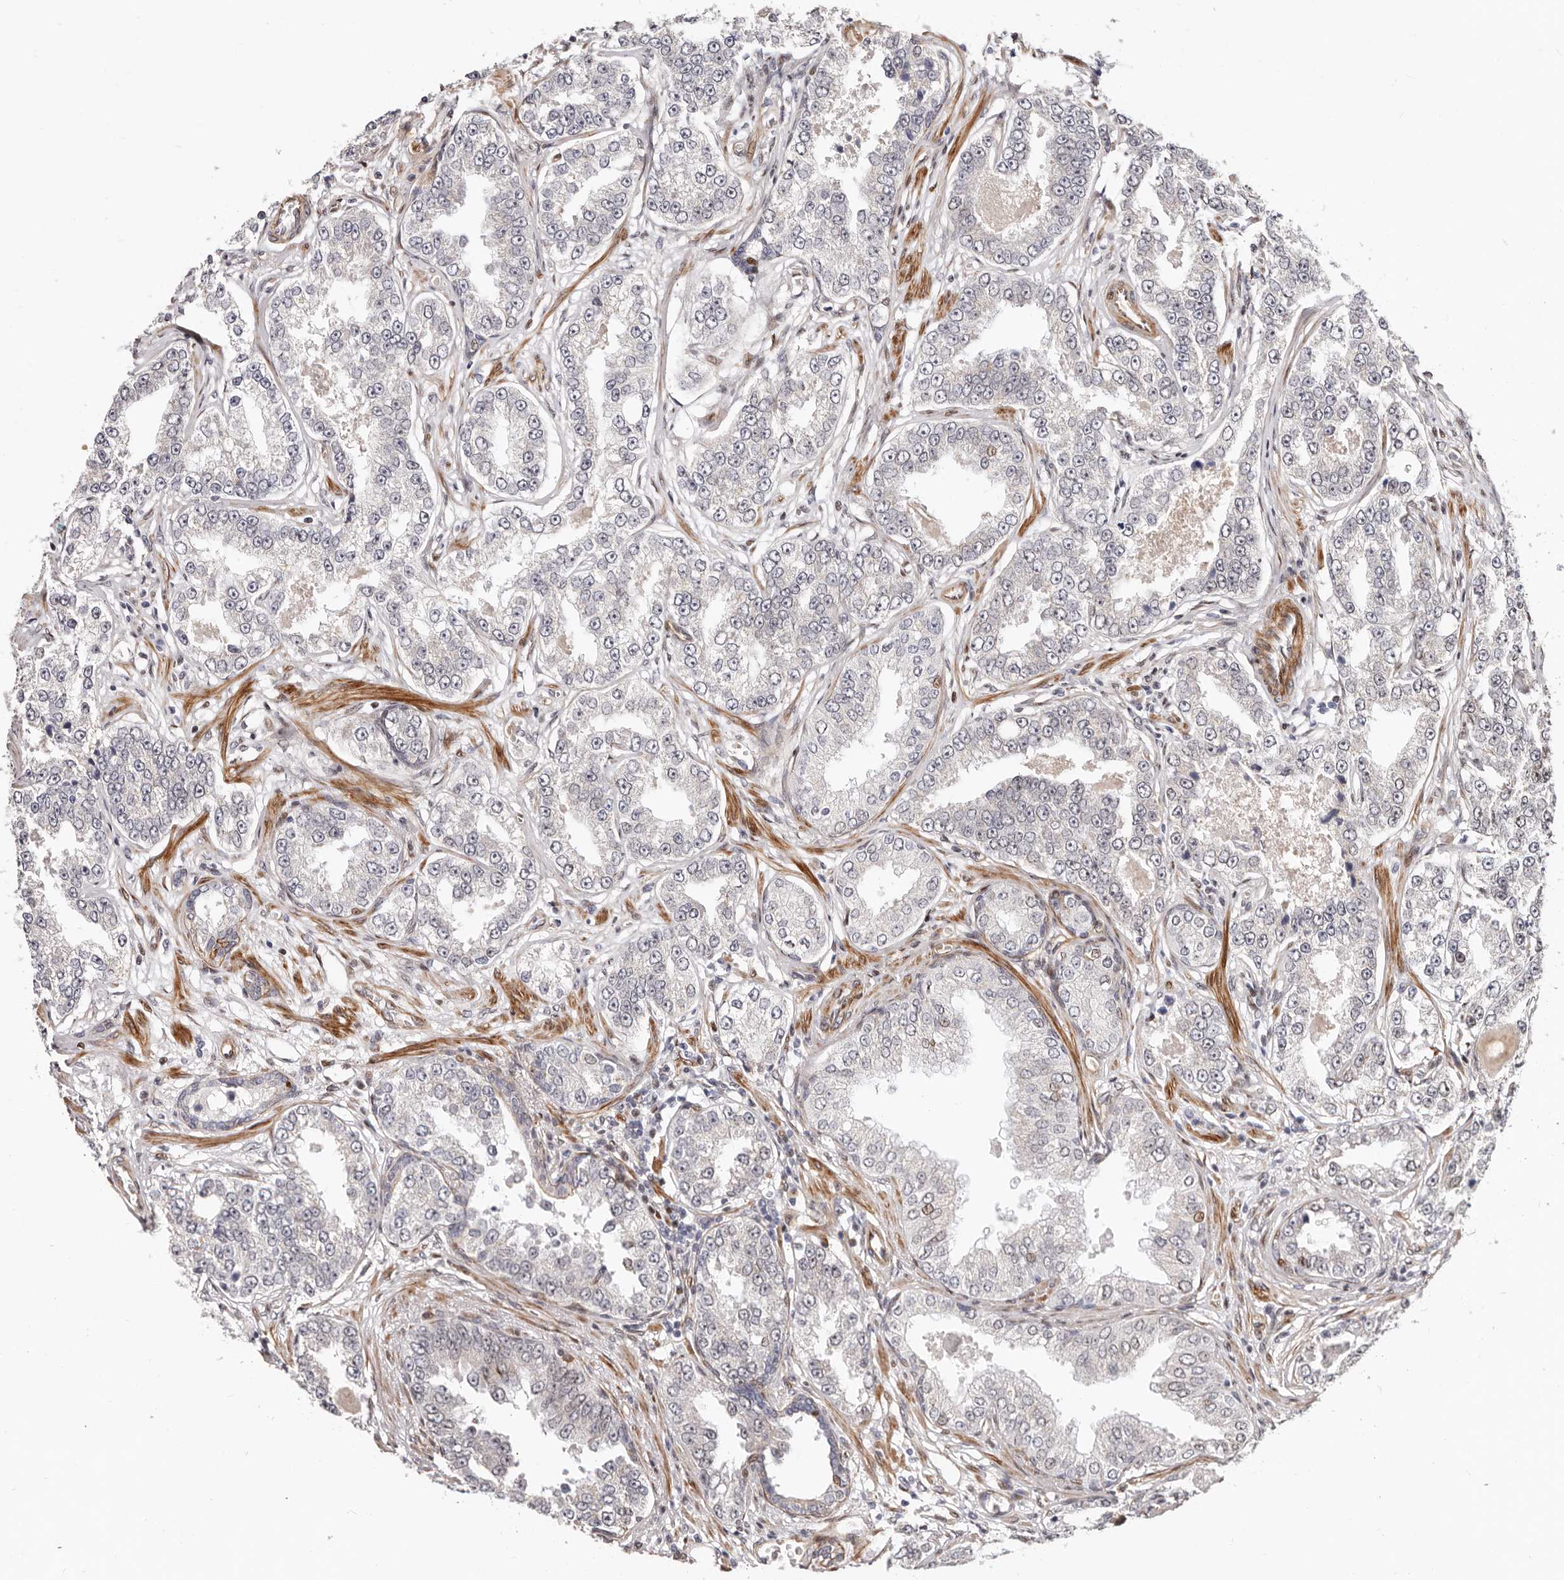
{"staining": {"intensity": "weak", "quantity": "<25%", "location": "cytoplasmic/membranous"}, "tissue": "prostate cancer", "cell_type": "Tumor cells", "image_type": "cancer", "snomed": [{"axis": "morphology", "description": "Normal tissue, NOS"}, {"axis": "morphology", "description": "Adenocarcinoma, High grade"}, {"axis": "topography", "description": "Prostate"}], "caption": "A histopathology image of human prostate cancer is negative for staining in tumor cells.", "gene": "EPHX3", "patient": {"sex": "male", "age": 83}}